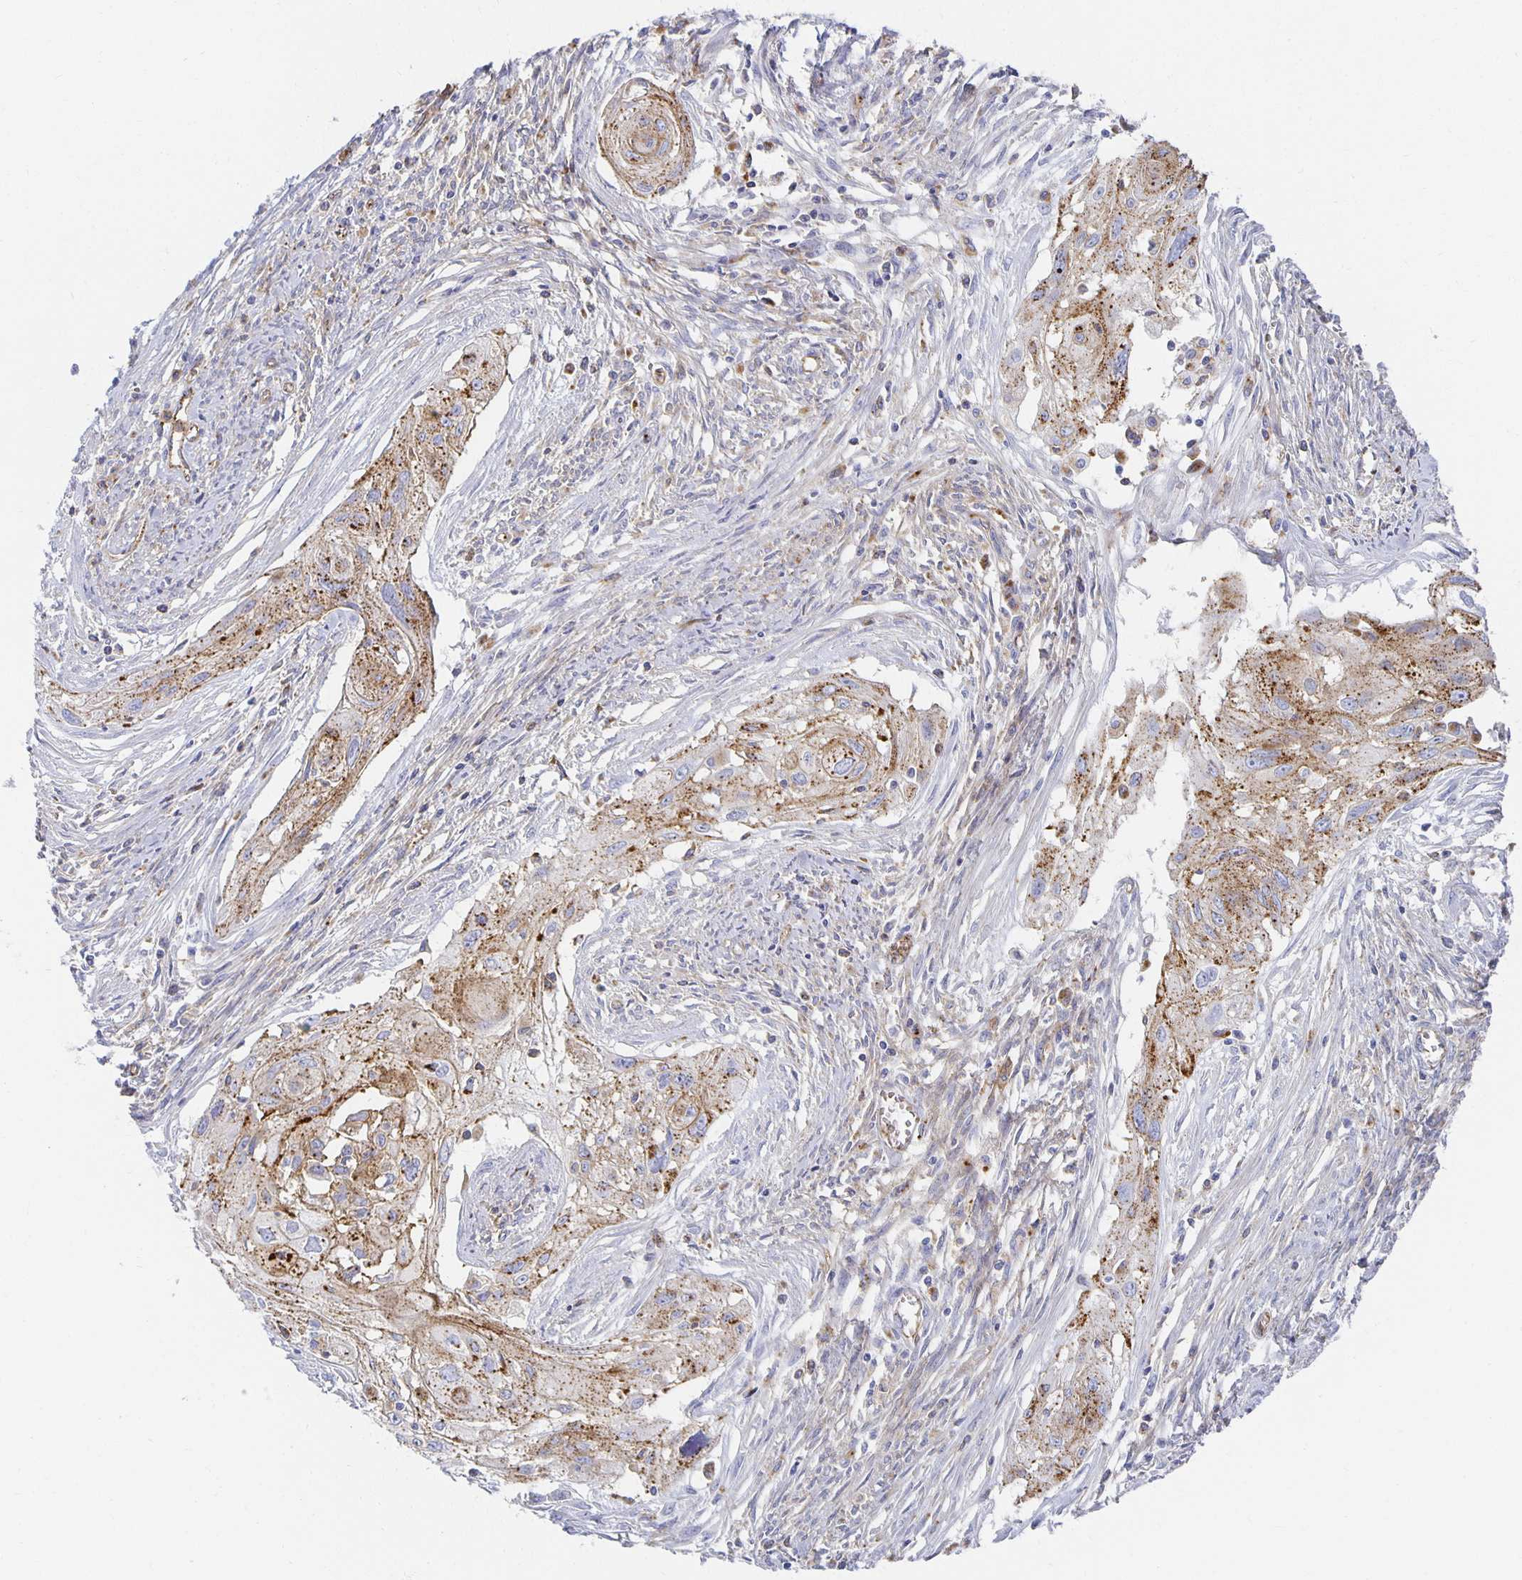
{"staining": {"intensity": "moderate", "quantity": ">75%", "location": "cytoplasmic/membranous"}, "tissue": "cervical cancer", "cell_type": "Tumor cells", "image_type": "cancer", "snomed": [{"axis": "morphology", "description": "Squamous cell carcinoma, NOS"}, {"axis": "topography", "description": "Cervix"}], "caption": "This micrograph shows immunohistochemistry (IHC) staining of human cervical cancer (squamous cell carcinoma), with medium moderate cytoplasmic/membranous staining in about >75% of tumor cells.", "gene": "TAAR1", "patient": {"sex": "female", "age": 49}}